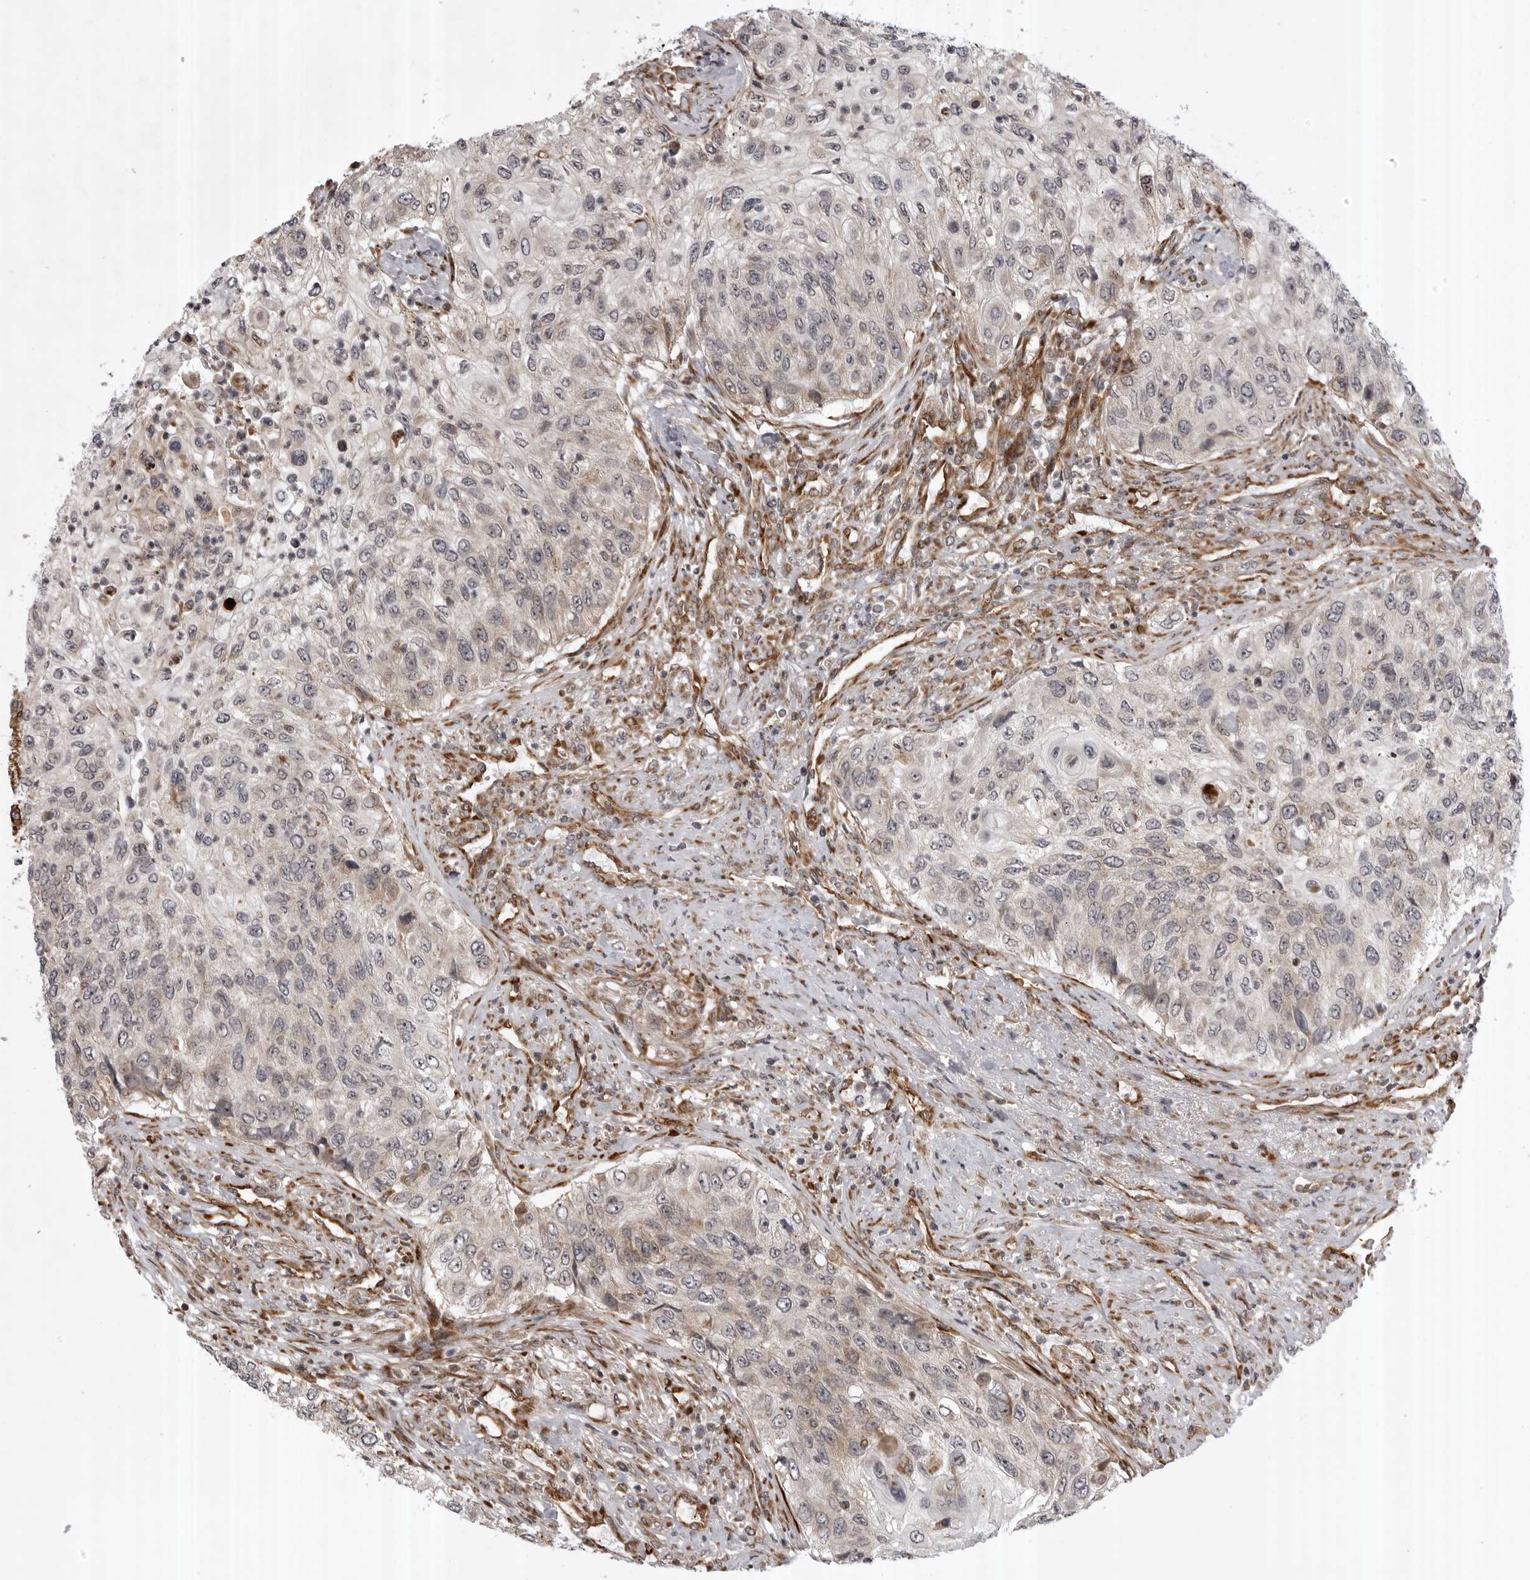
{"staining": {"intensity": "negative", "quantity": "none", "location": "none"}, "tissue": "urothelial cancer", "cell_type": "Tumor cells", "image_type": "cancer", "snomed": [{"axis": "morphology", "description": "Urothelial carcinoma, High grade"}, {"axis": "topography", "description": "Urinary bladder"}], "caption": "Urothelial carcinoma (high-grade) was stained to show a protein in brown. There is no significant staining in tumor cells. The staining was performed using DAB (3,3'-diaminobenzidine) to visualize the protein expression in brown, while the nuclei were stained in blue with hematoxylin (Magnification: 20x).", "gene": "ABL1", "patient": {"sex": "female", "age": 60}}